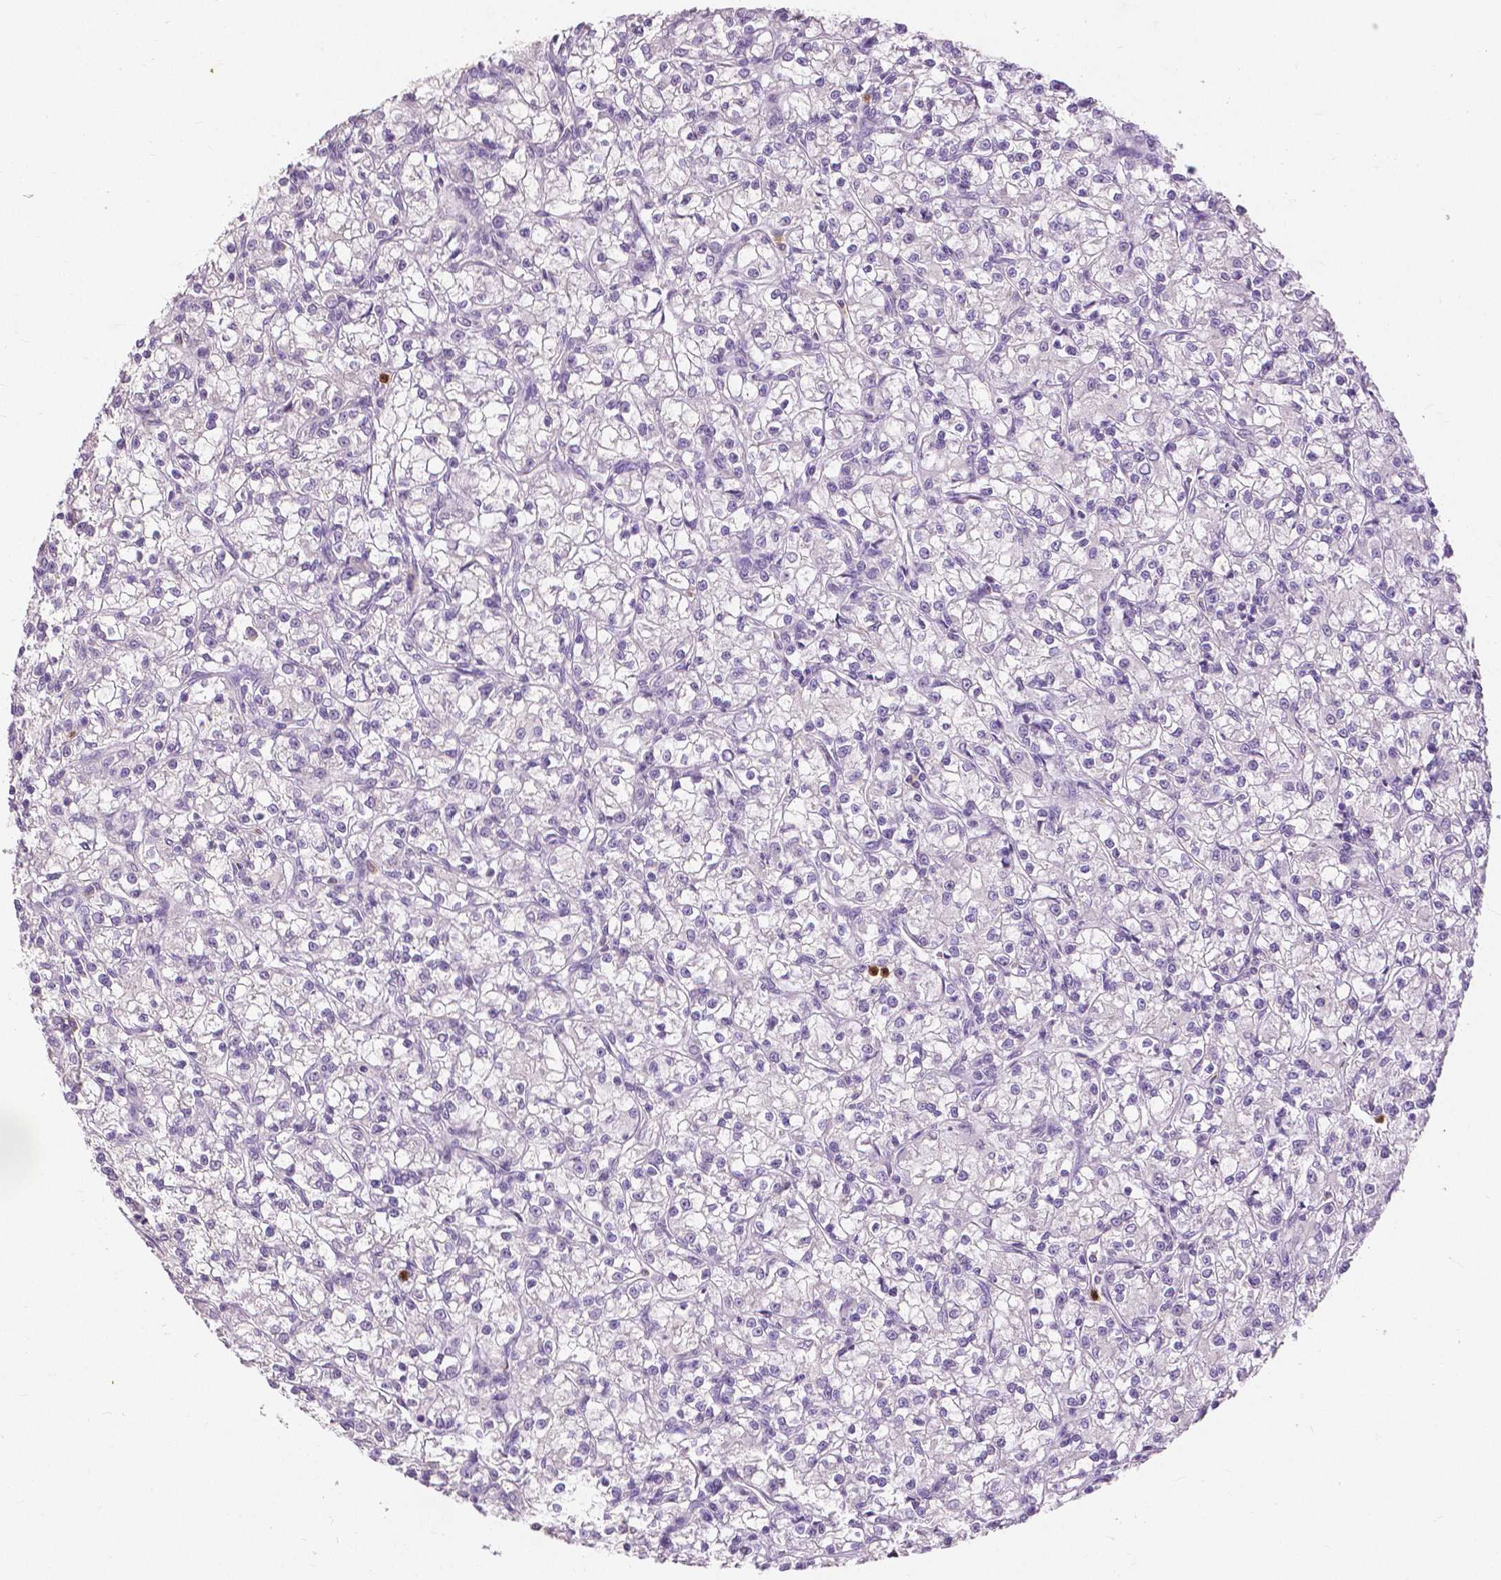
{"staining": {"intensity": "negative", "quantity": "none", "location": "none"}, "tissue": "renal cancer", "cell_type": "Tumor cells", "image_type": "cancer", "snomed": [{"axis": "morphology", "description": "Adenocarcinoma, NOS"}, {"axis": "topography", "description": "Kidney"}], "caption": "Immunohistochemistry histopathology image of neoplastic tissue: human renal cancer (adenocarcinoma) stained with DAB demonstrates no significant protein staining in tumor cells.", "gene": "CXCR2", "patient": {"sex": "female", "age": 59}}